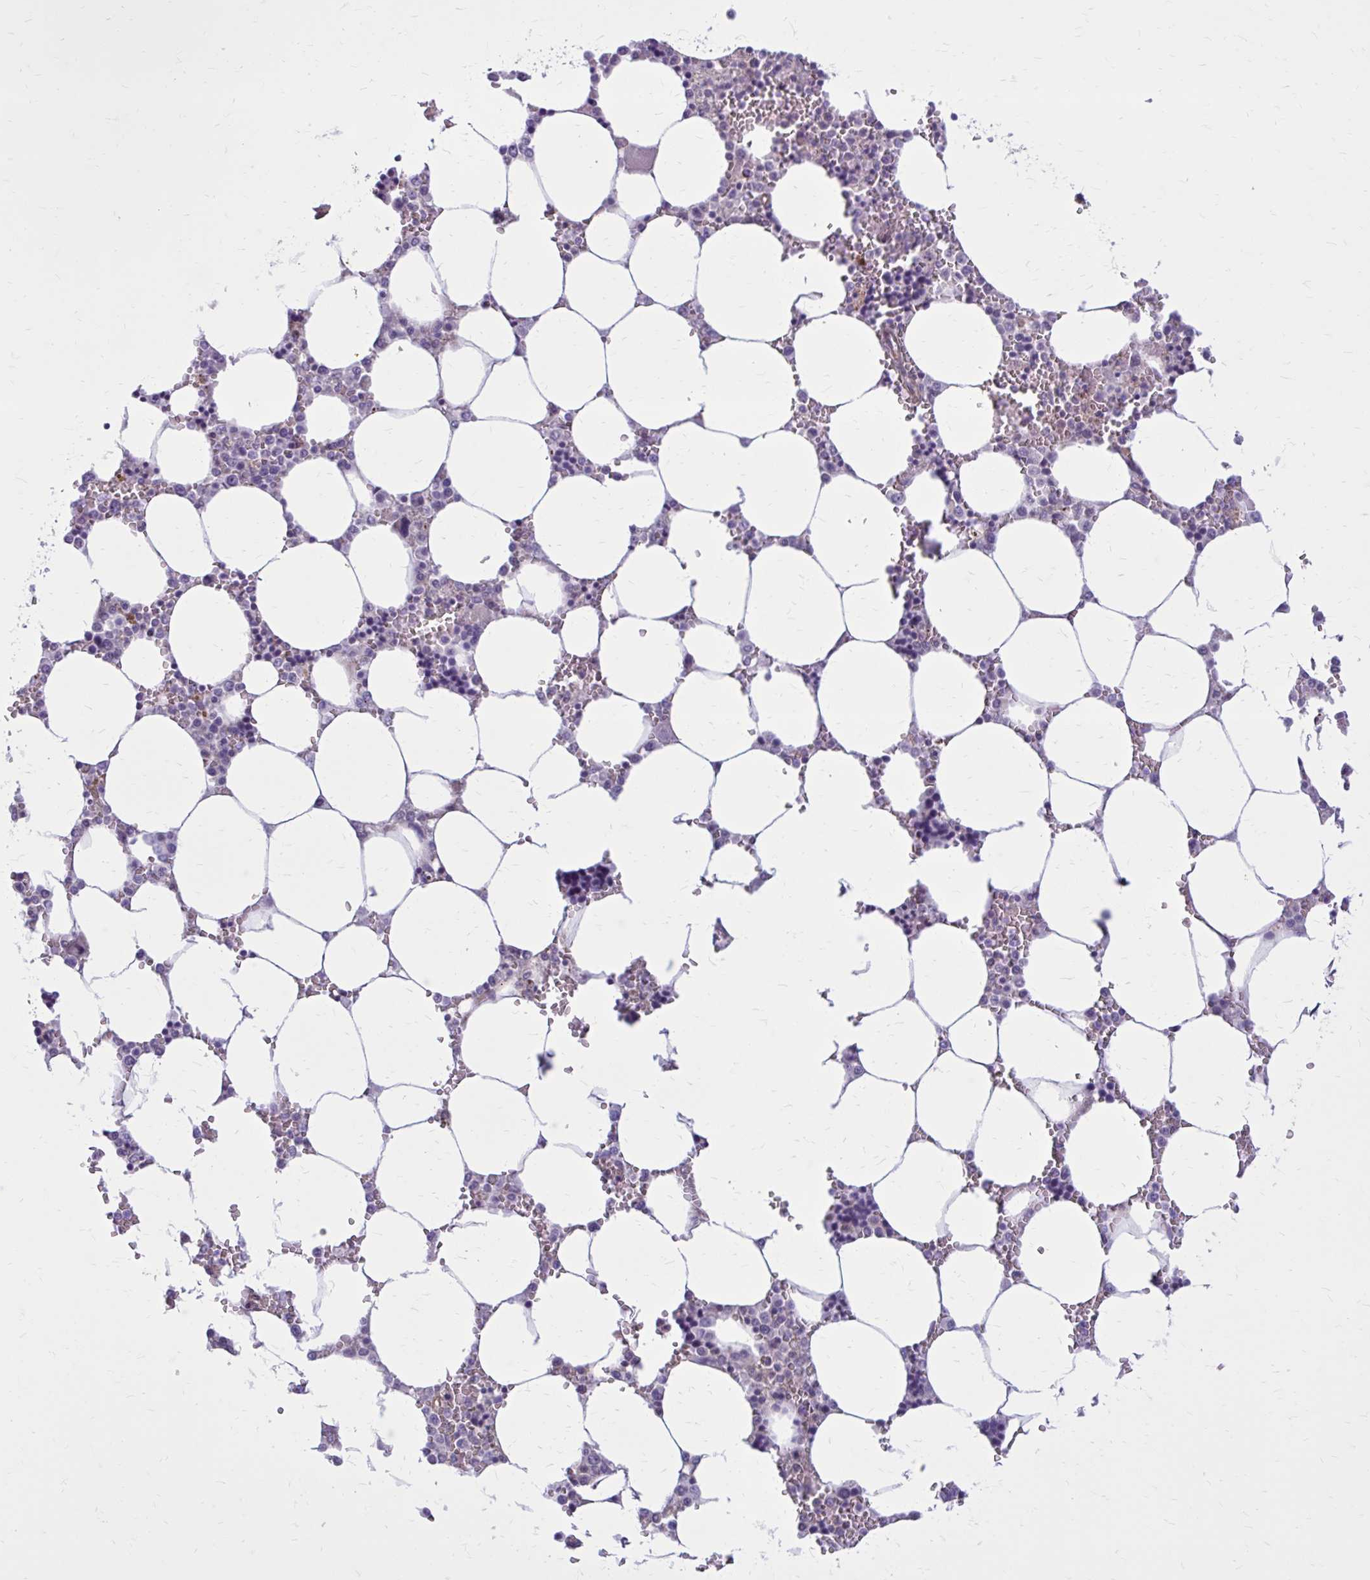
{"staining": {"intensity": "negative", "quantity": "none", "location": "none"}, "tissue": "bone marrow", "cell_type": "Hematopoietic cells", "image_type": "normal", "snomed": [{"axis": "morphology", "description": "Normal tissue, NOS"}, {"axis": "topography", "description": "Bone marrow"}], "caption": "Immunohistochemistry photomicrograph of benign bone marrow: bone marrow stained with DAB shows no significant protein staining in hematopoietic cells.", "gene": "FAP", "patient": {"sex": "male", "age": 64}}